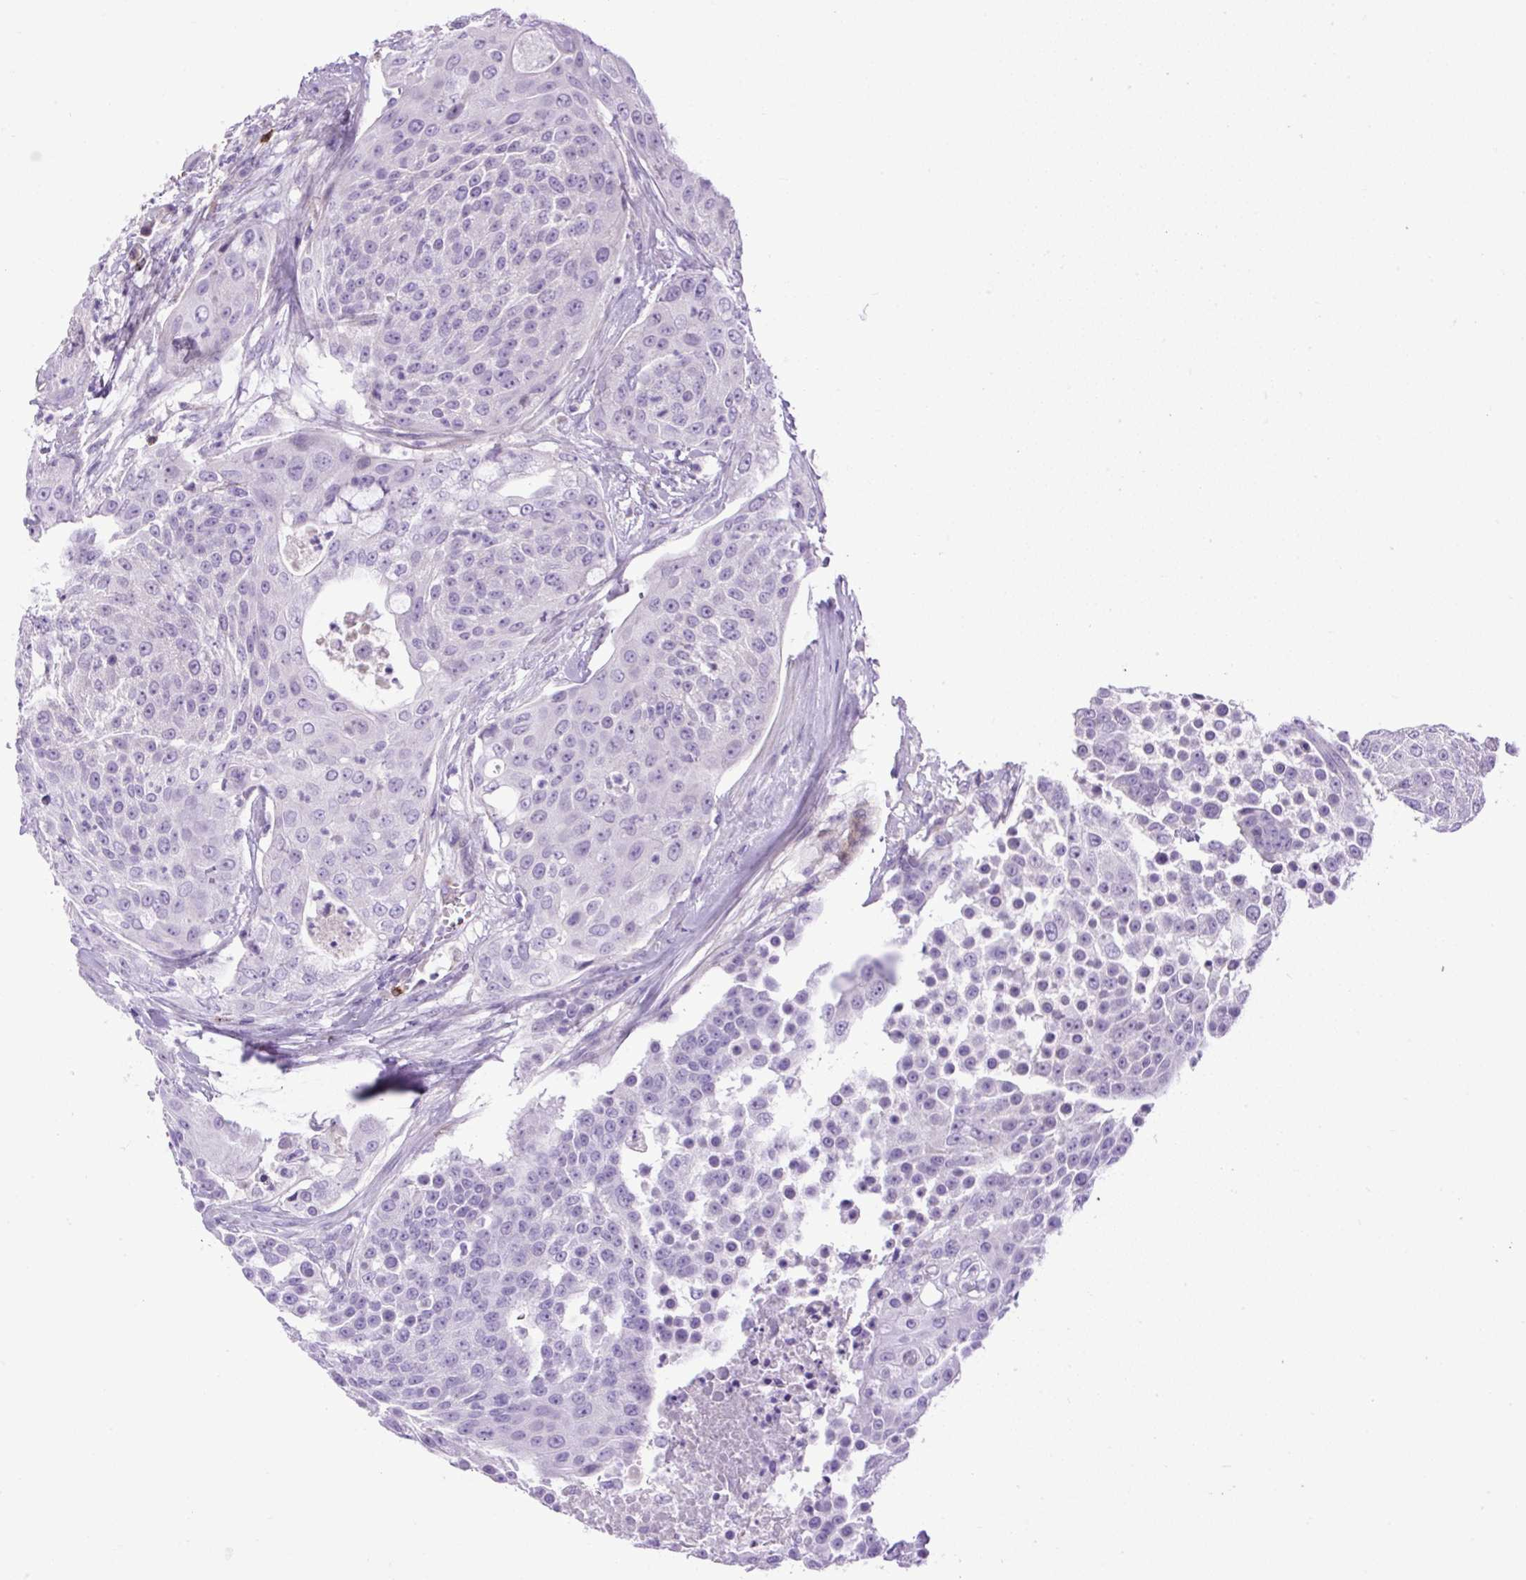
{"staining": {"intensity": "negative", "quantity": "none", "location": "none"}, "tissue": "urothelial cancer", "cell_type": "Tumor cells", "image_type": "cancer", "snomed": [{"axis": "morphology", "description": "Urothelial carcinoma, High grade"}, {"axis": "topography", "description": "Urinary bladder"}], "caption": "A high-resolution photomicrograph shows IHC staining of urothelial cancer, which exhibits no significant expression in tumor cells.", "gene": "VWA7", "patient": {"sex": "female", "age": 63}}